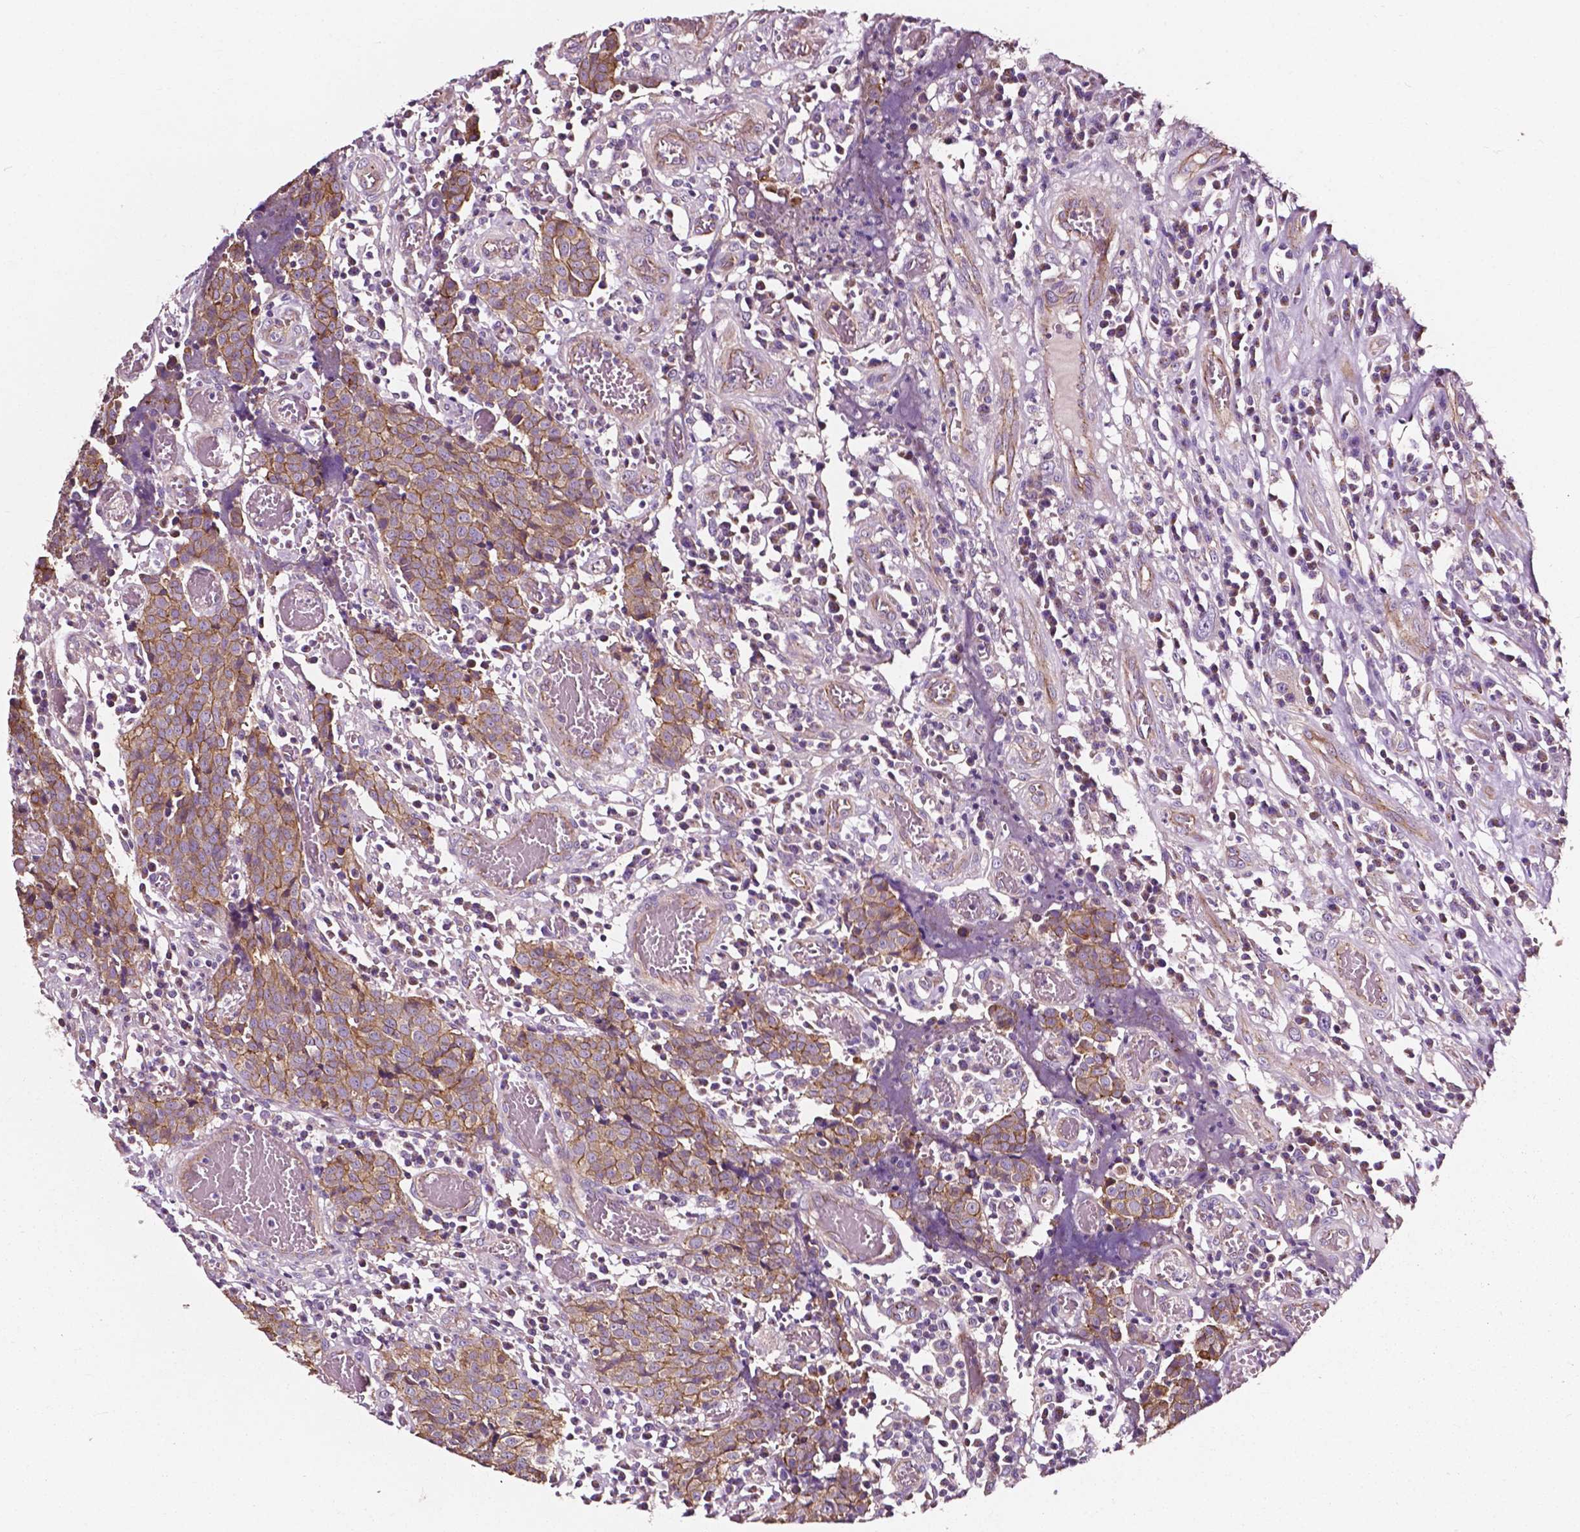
{"staining": {"intensity": "weak", "quantity": ">75%", "location": "cytoplasmic/membranous"}, "tissue": "prostate cancer", "cell_type": "Tumor cells", "image_type": "cancer", "snomed": [{"axis": "morphology", "description": "Adenocarcinoma, High grade"}, {"axis": "topography", "description": "Prostate and seminal vesicle, NOS"}], "caption": "Immunohistochemistry (IHC) of human adenocarcinoma (high-grade) (prostate) demonstrates low levels of weak cytoplasmic/membranous staining in about >75% of tumor cells. (IHC, brightfield microscopy, high magnification).", "gene": "ATG16L1", "patient": {"sex": "male", "age": 60}}